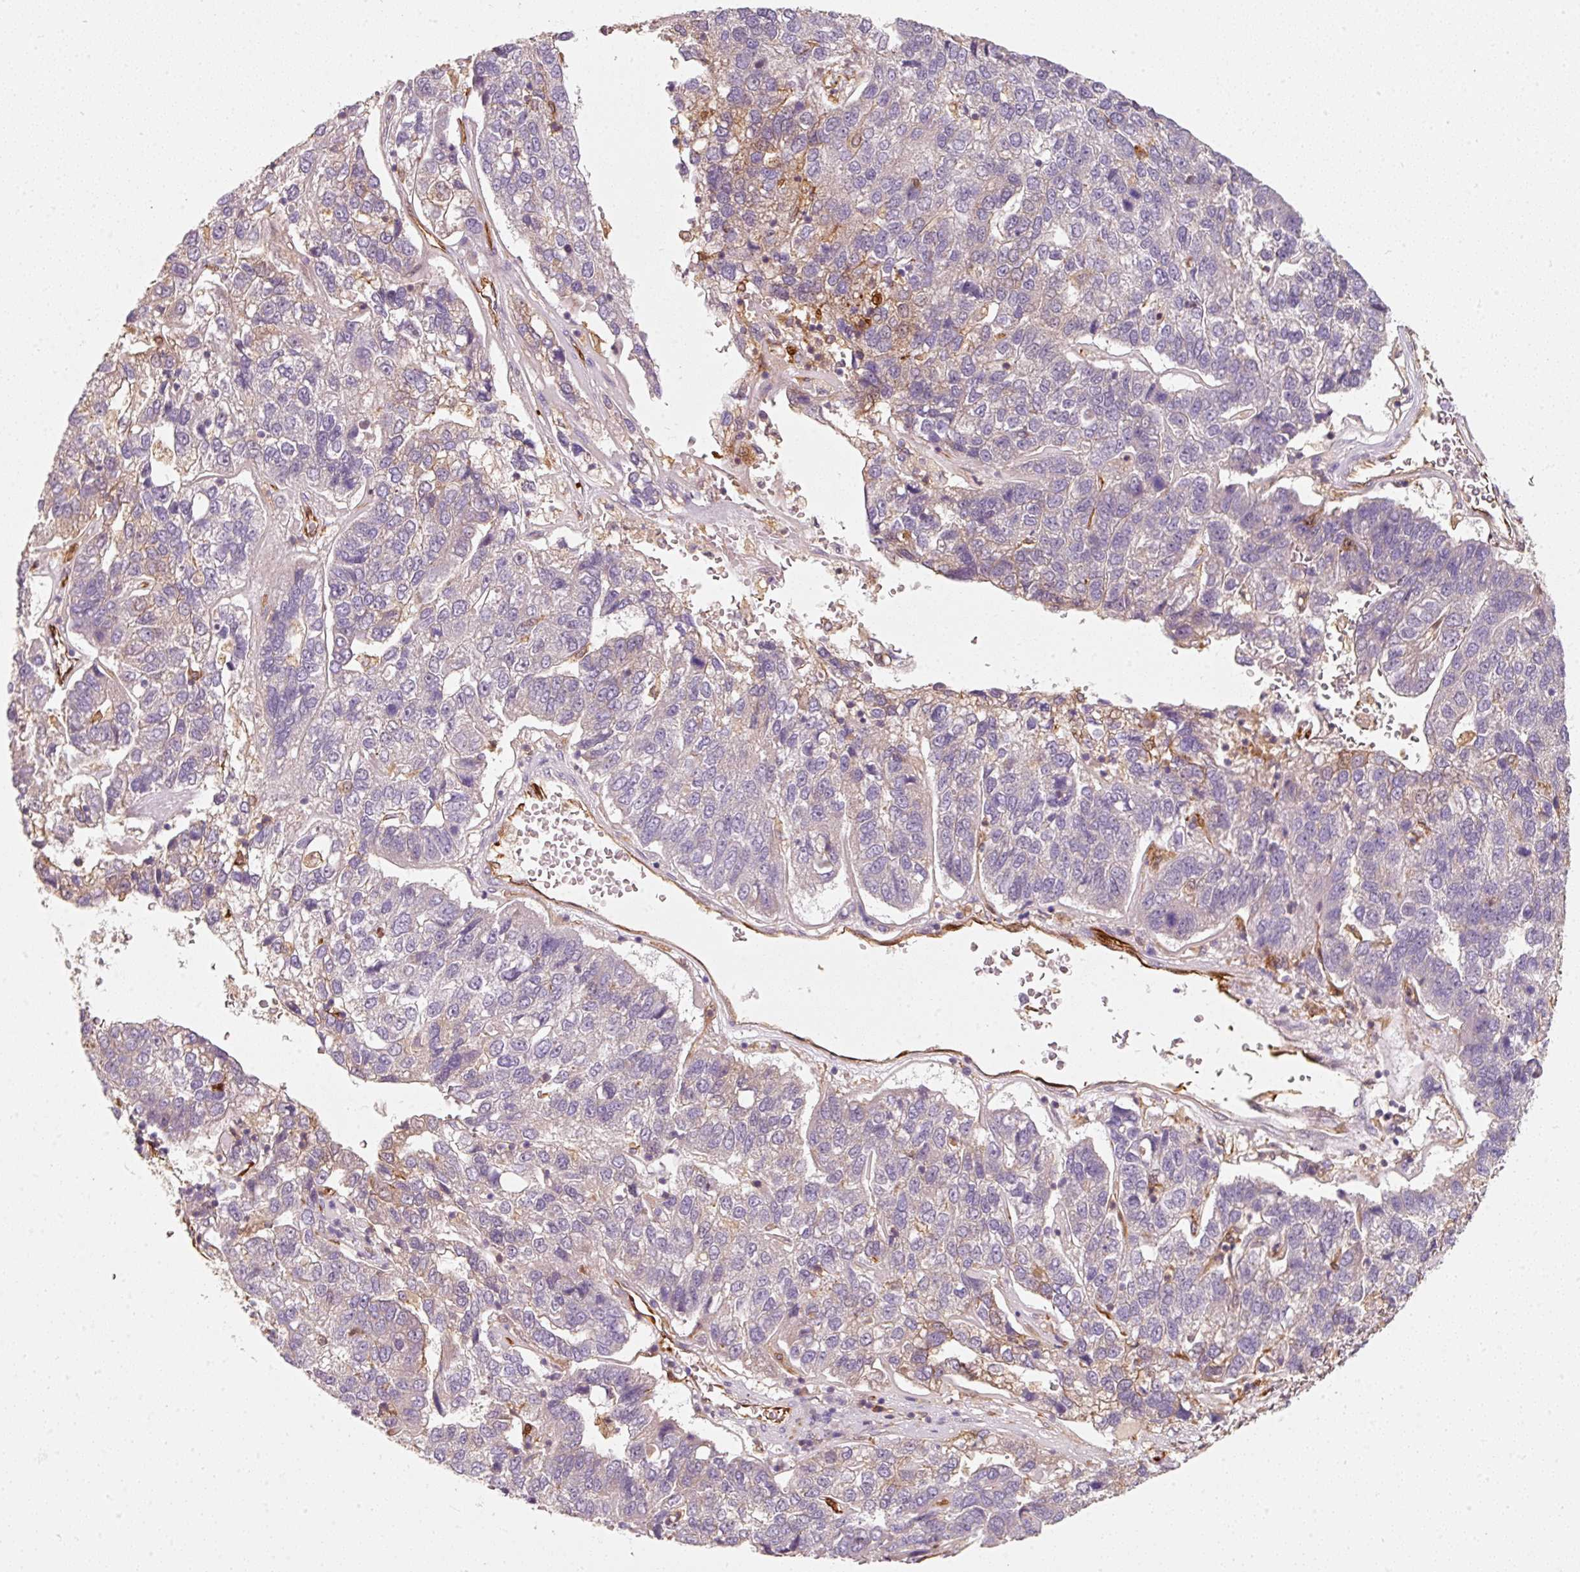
{"staining": {"intensity": "negative", "quantity": "none", "location": "none"}, "tissue": "pancreatic cancer", "cell_type": "Tumor cells", "image_type": "cancer", "snomed": [{"axis": "morphology", "description": "Adenocarcinoma, NOS"}, {"axis": "topography", "description": "Pancreas"}], "caption": "There is no significant expression in tumor cells of adenocarcinoma (pancreatic).", "gene": "IQGAP2", "patient": {"sex": "female", "age": 61}}